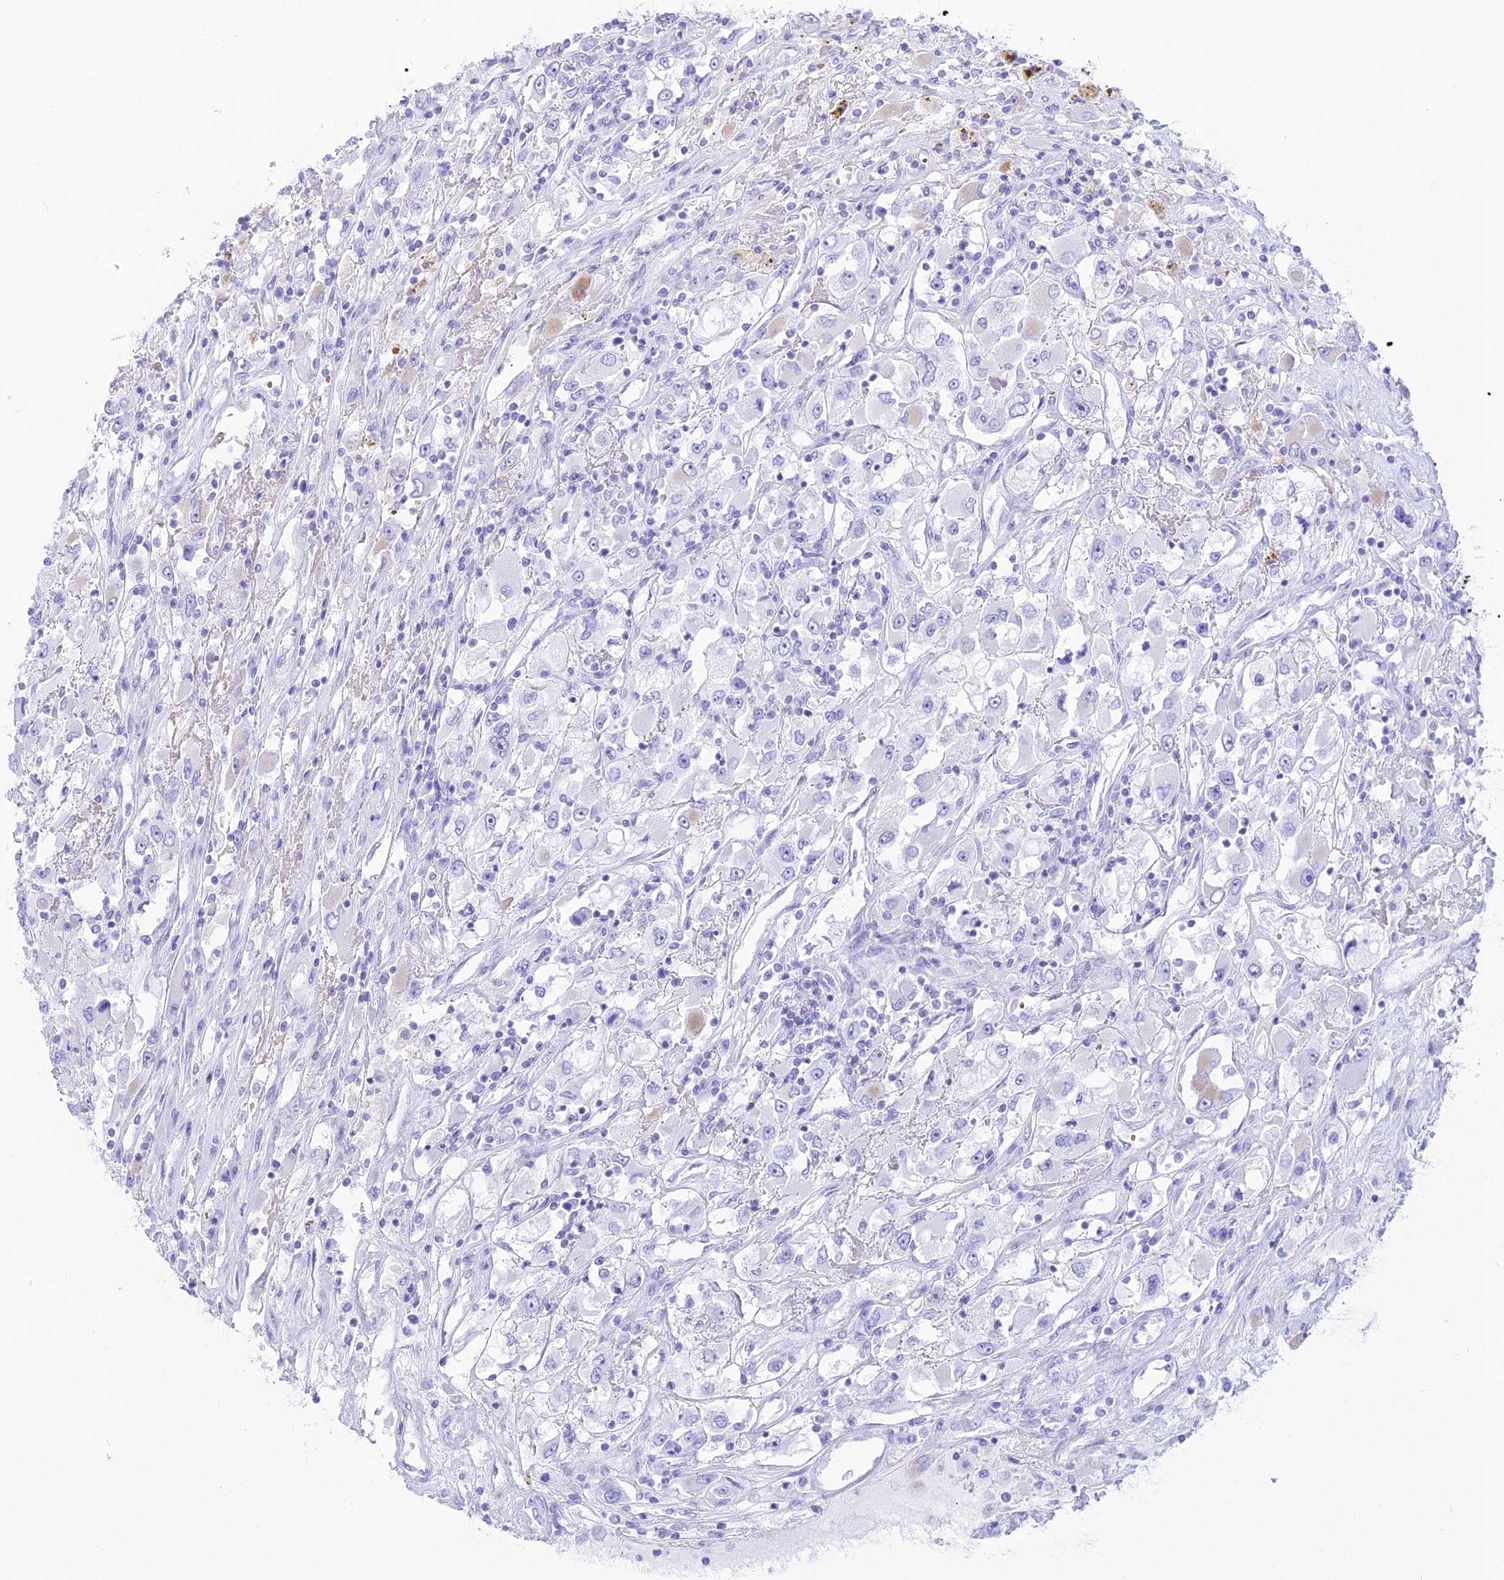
{"staining": {"intensity": "negative", "quantity": "none", "location": "none"}, "tissue": "renal cancer", "cell_type": "Tumor cells", "image_type": "cancer", "snomed": [{"axis": "morphology", "description": "Adenocarcinoma, NOS"}, {"axis": "topography", "description": "Kidney"}], "caption": "The photomicrograph demonstrates no significant expression in tumor cells of adenocarcinoma (renal).", "gene": "GLYATL1", "patient": {"sex": "female", "age": 52}}